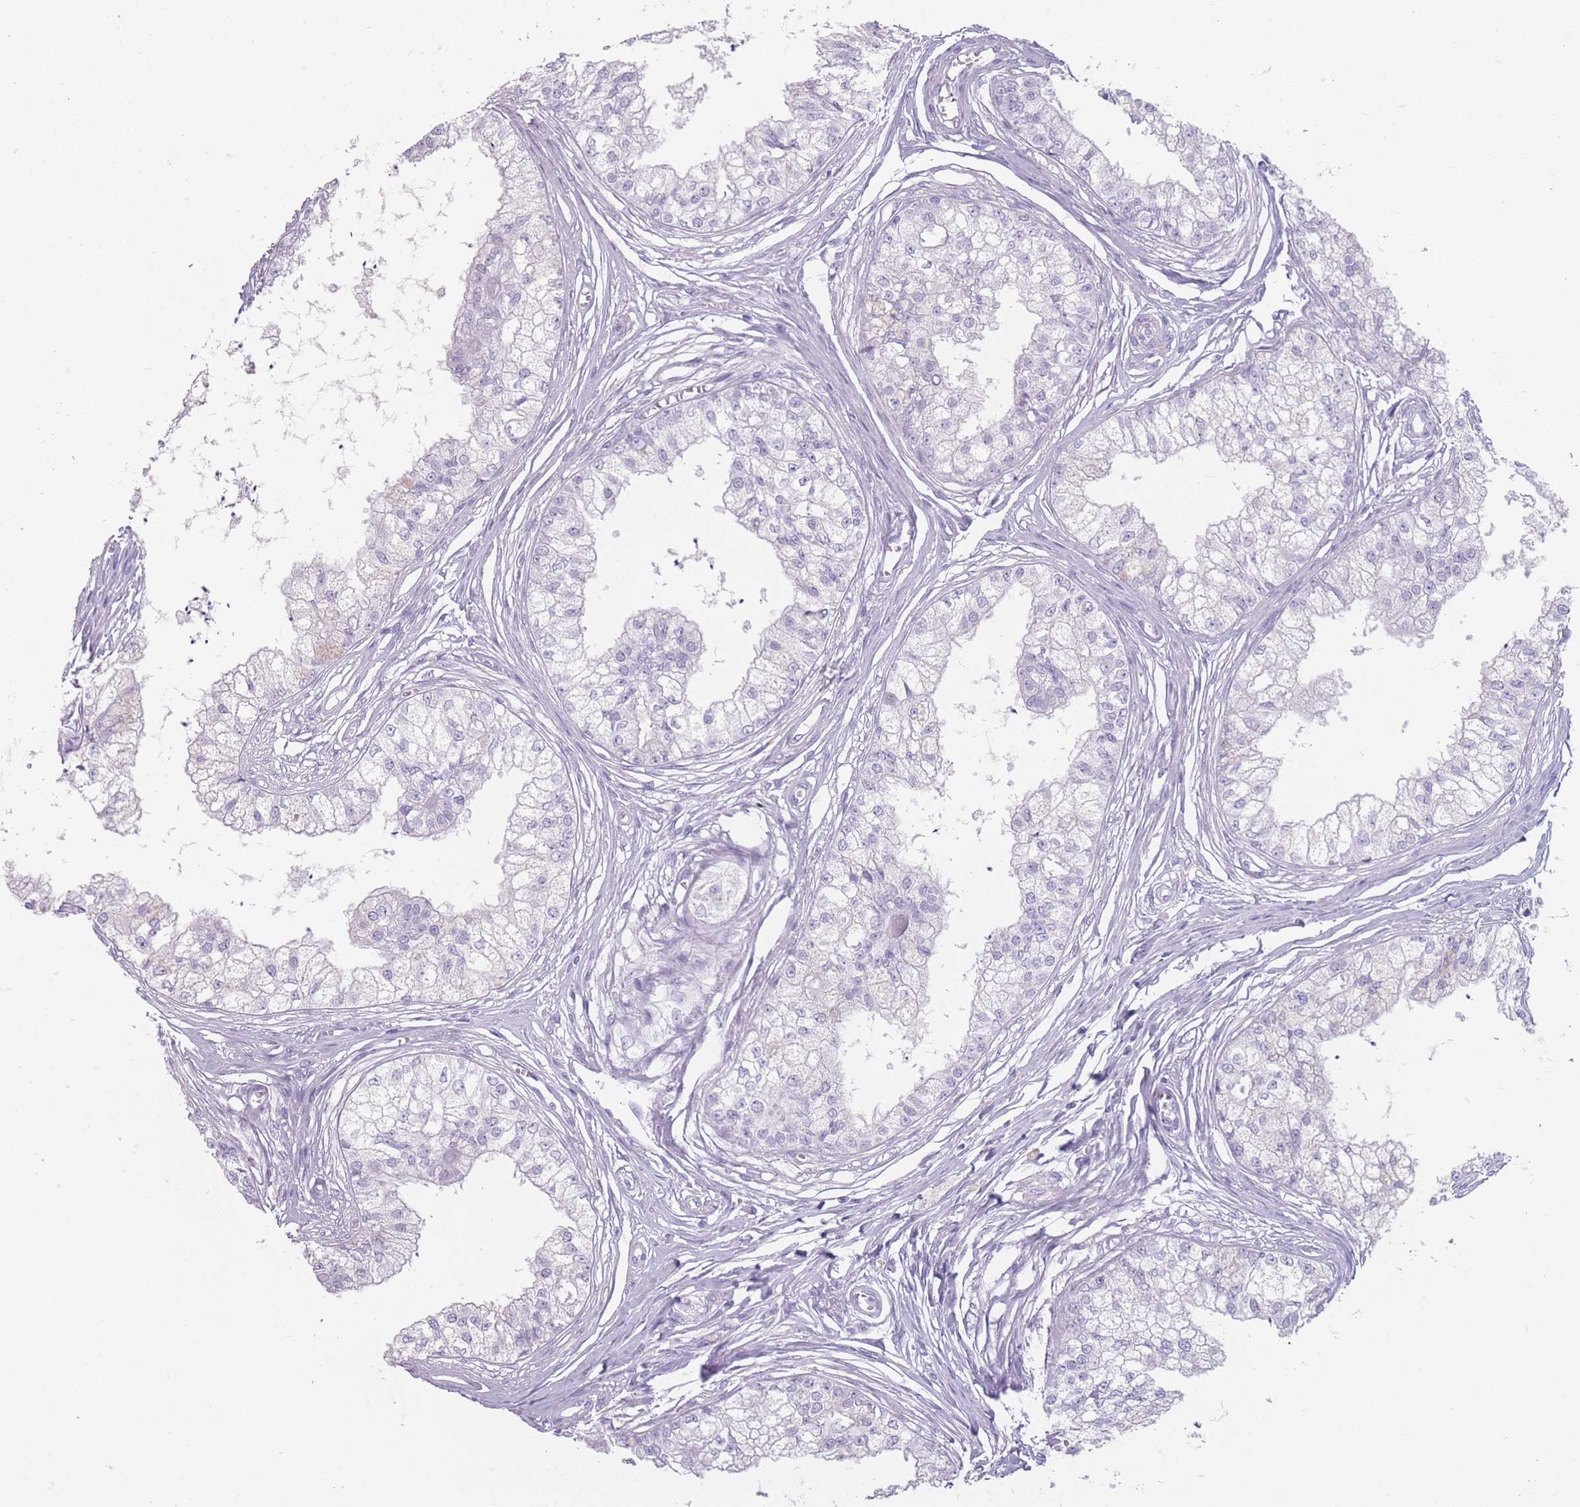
{"staining": {"intensity": "negative", "quantity": "none", "location": "none"}, "tissue": "epididymis", "cell_type": "Glandular cells", "image_type": "normal", "snomed": [{"axis": "morphology", "description": "Normal tissue, NOS"}, {"axis": "topography", "description": "Epididymis"}], "caption": "Immunohistochemistry photomicrograph of unremarkable epididymis: epididymis stained with DAB displays no significant protein positivity in glandular cells.", "gene": "CCNO", "patient": {"sex": "male", "age": 79}}